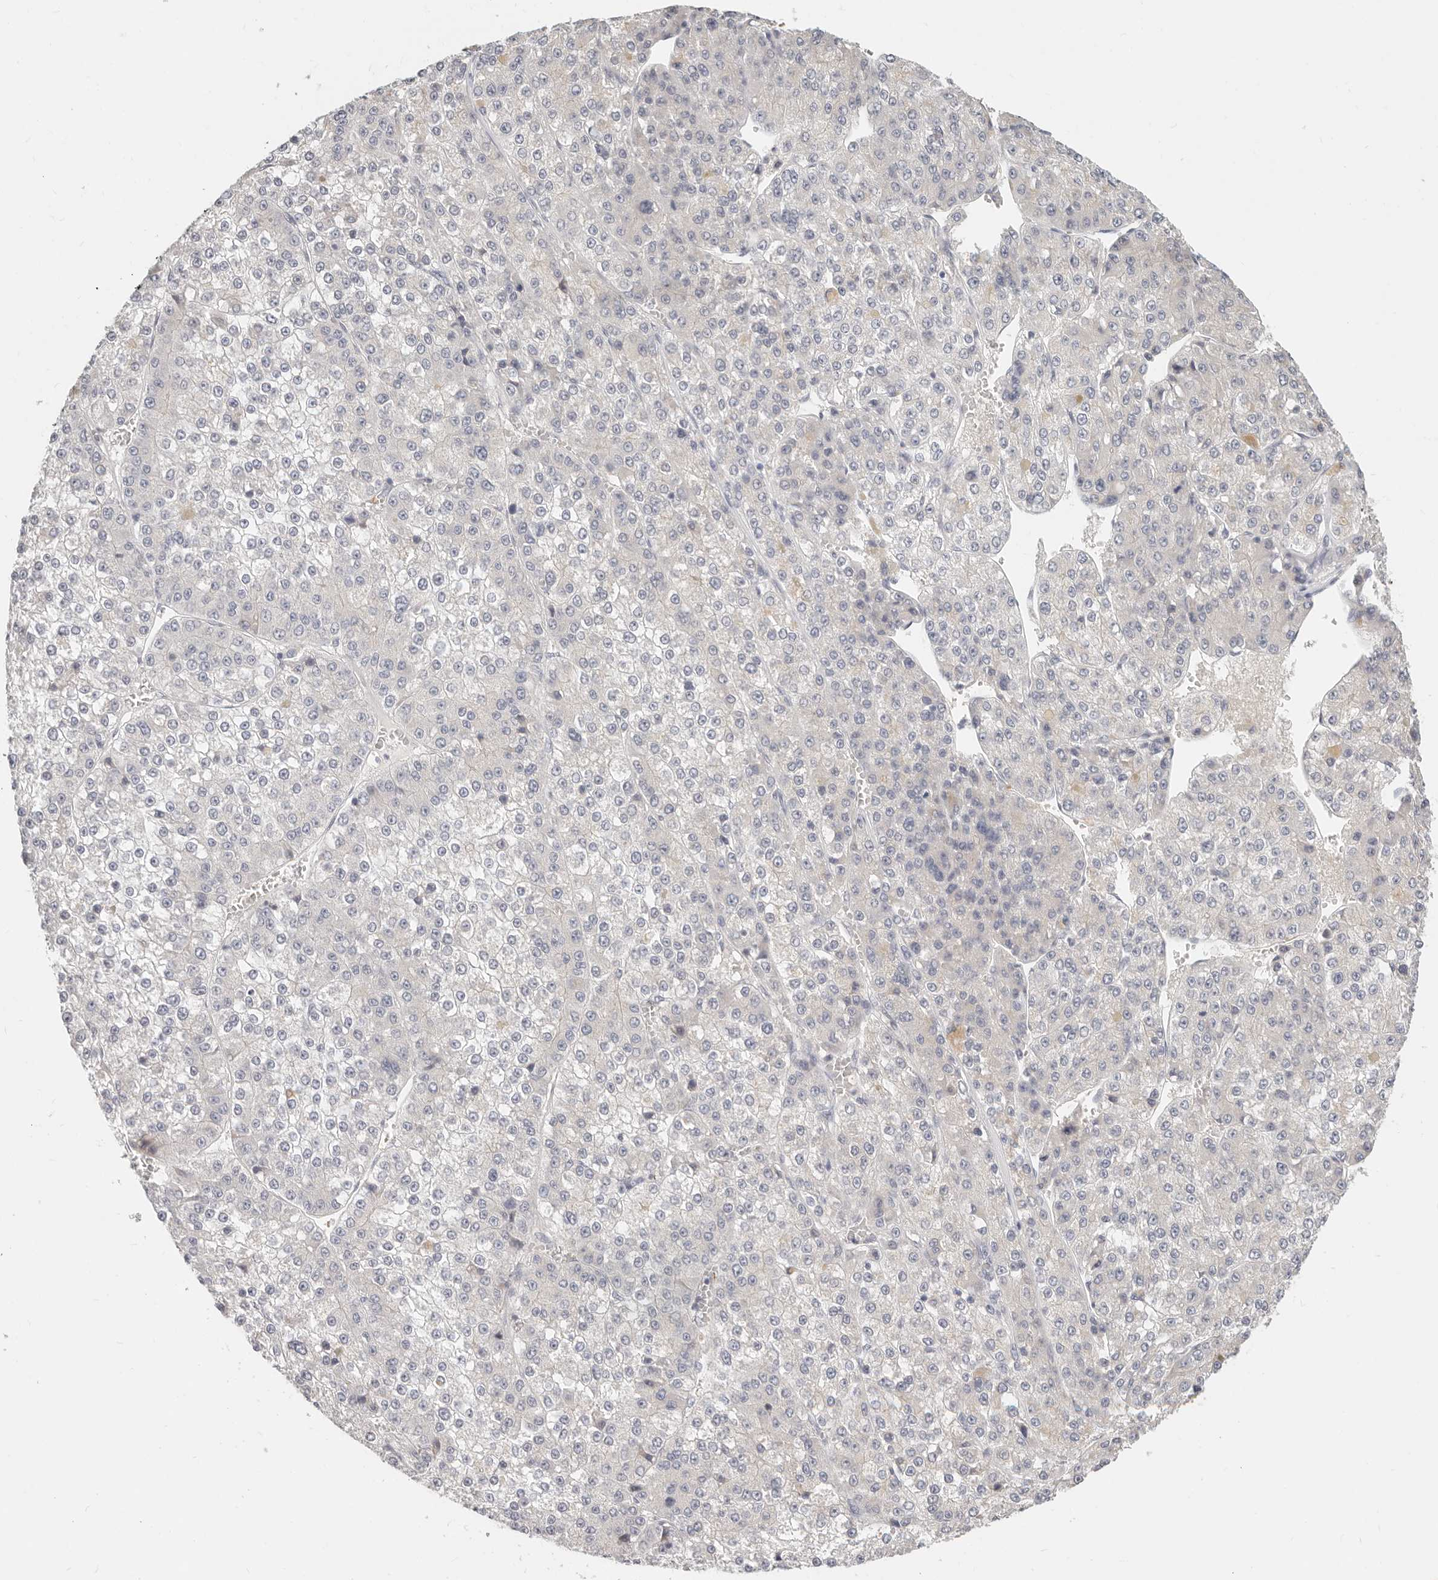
{"staining": {"intensity": "negative", "quantity": "none", "location": "none"}, "tissue": "liver cancer", "cell_type": "Tumor cells", "image_type": "cancer", "snomed": [{"axis": "morphology", "description": "Carcinoma, Hepatocellular, NOS"}, {"axis": "topography", "description": "Liver"}], "caption": "Immunohistochemical staining of human liver cancer shows no significant staining in tumor cells. Nuclei are stained in blue.", "gene": "TMEM63B", "patient": {"sex": "female", "age": 73}}